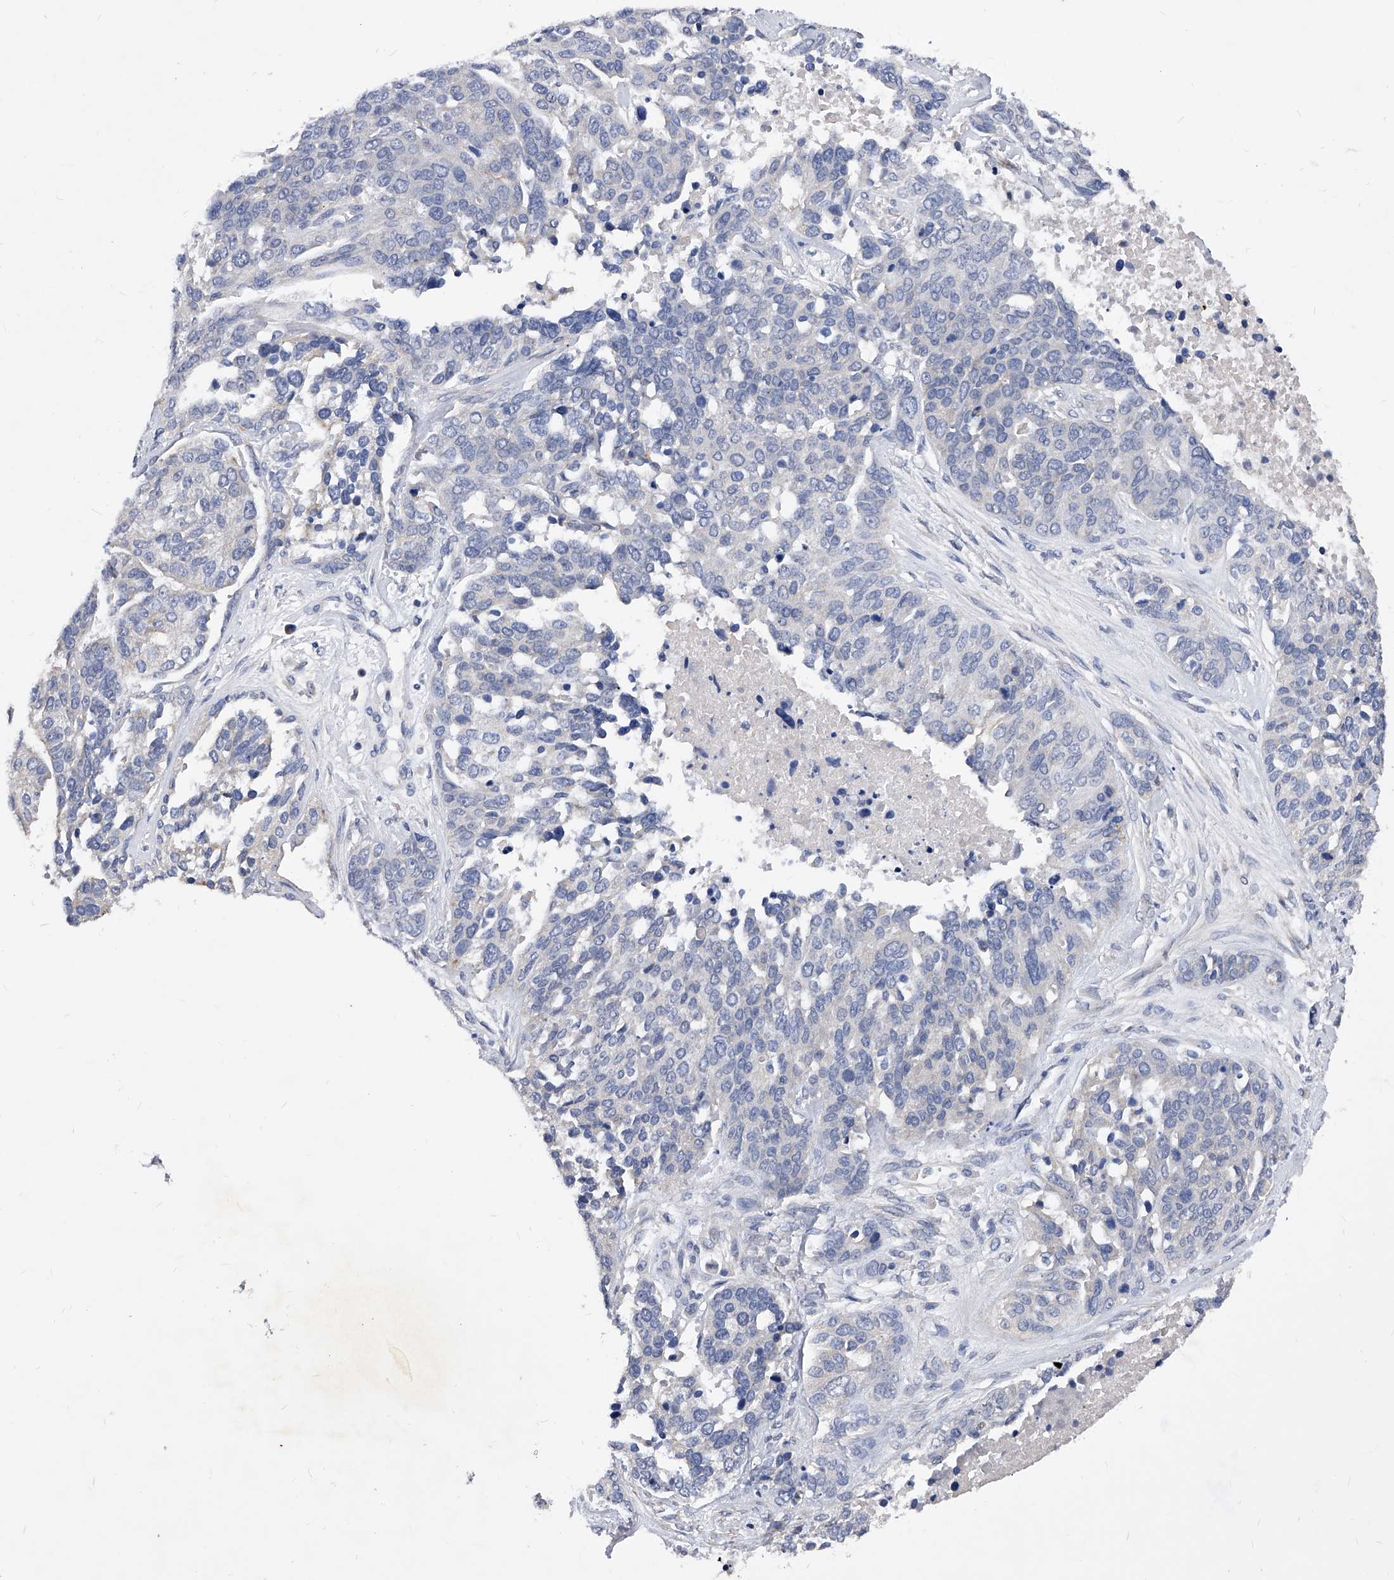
{"staining": {"intensity": "negative", "quantity": "none", "location": "none"}, "tissue": "ovarian cancer", "cell_type": "Tumor cells", "image_type": "cancer", "snomed": [{"axis": "morphology", "description": "Cystadenocarcinoma, serous, NOS"}, {"axis": "topography", "description": "Ovary"}], "caption": "This photomicrograph is of ovarian cancer (serous cystadenocarcinoma) stained with IHC to label a protein in brown with the nuclei are counter-stained blue. There is no staining in tumor cells.", "gene": "ZNF529", "patient": {"sex": "female", "age": 44}}